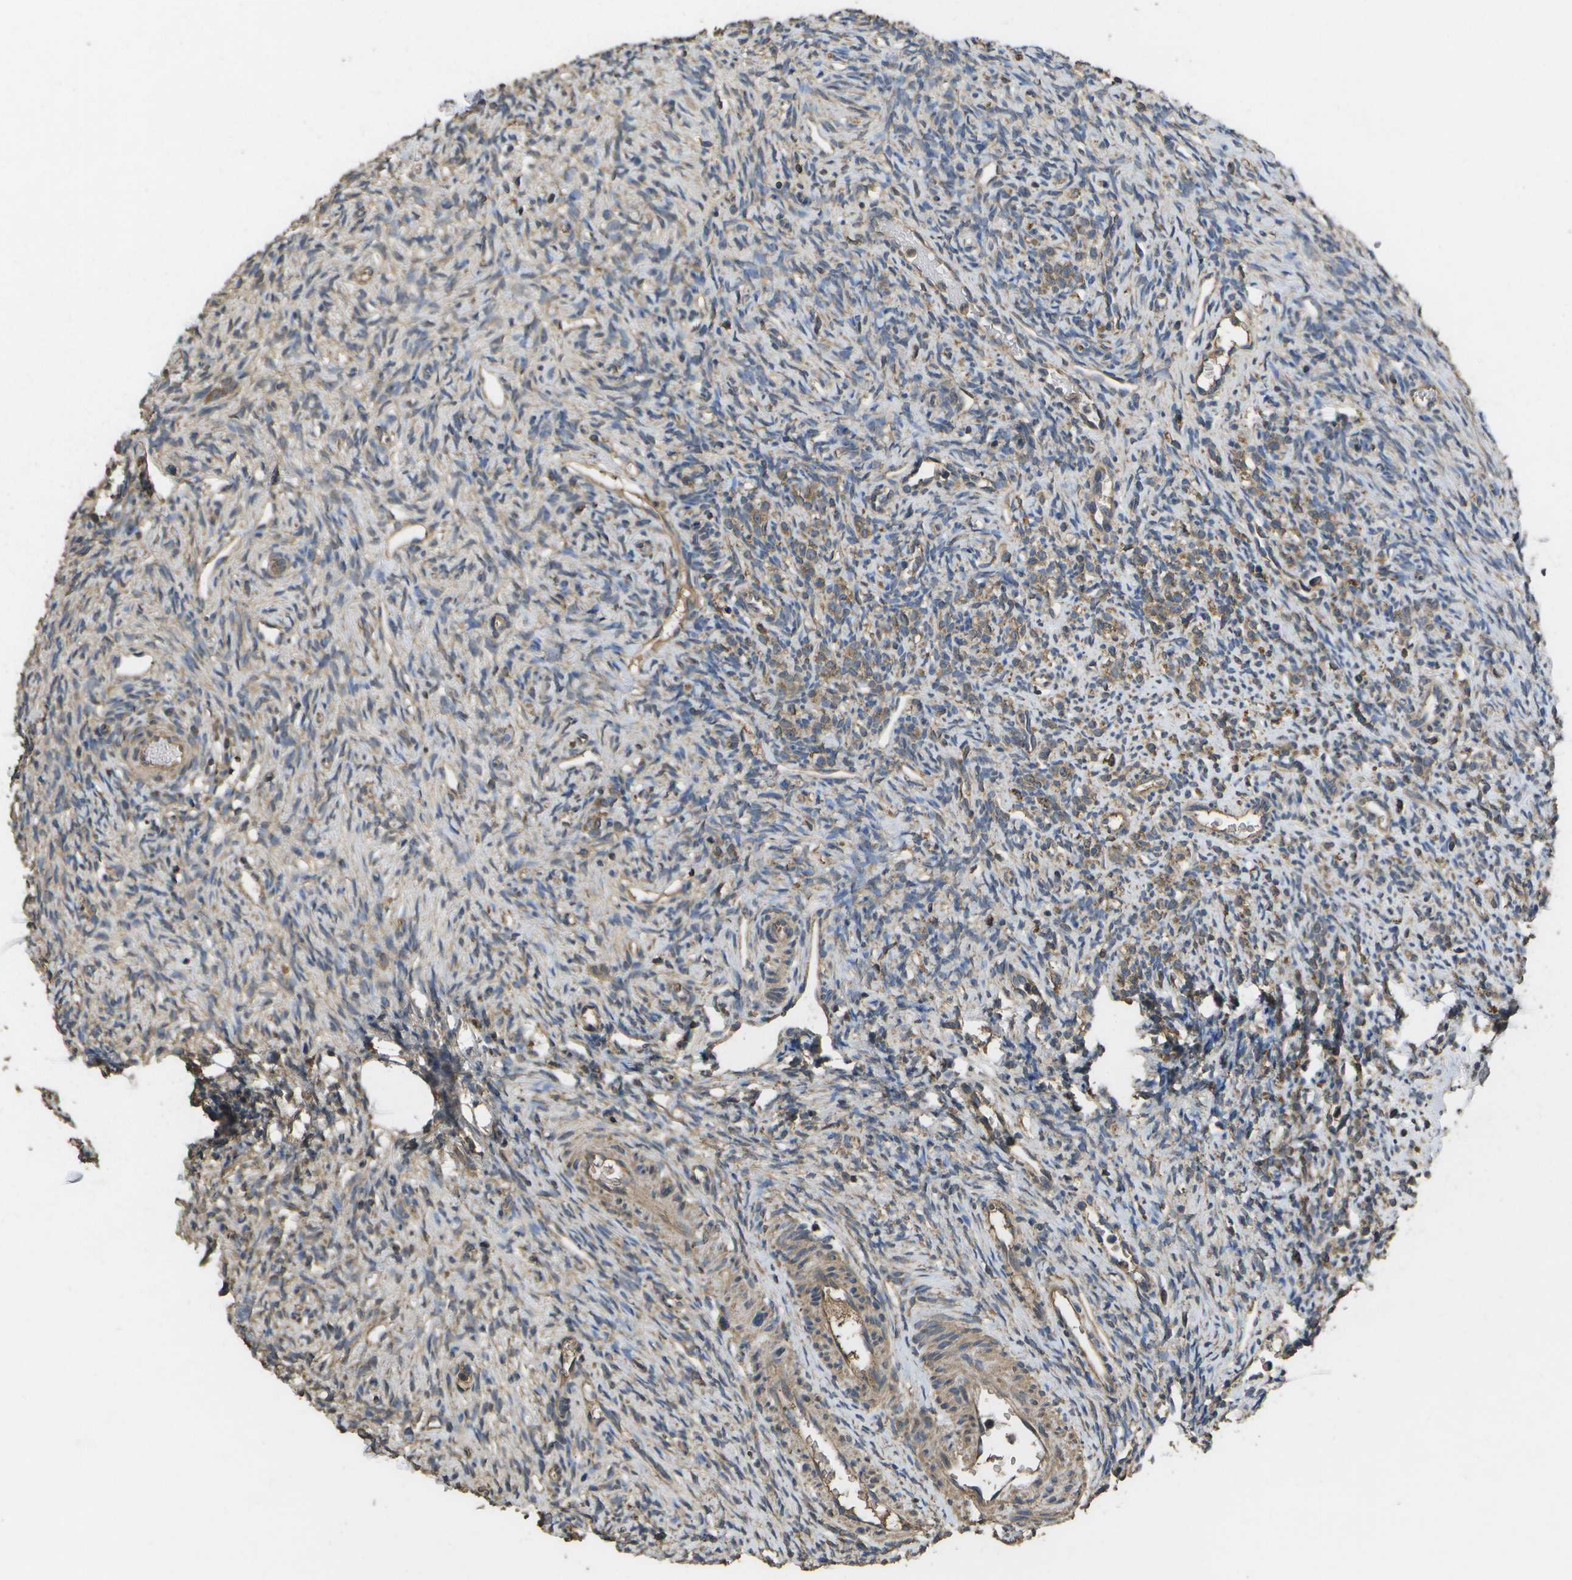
{"staining": {"intensity": "moderate", "quantity": "25%-75%", "location": "cytoplasmic/membranous"}, "tissue": "ovary", "cell_type": "Ovarian stroma cells", "image_type": "normal", "snomed": [{"axis": "morphology", "description": "Normal tissue, NOS"}, {"axis": "topography", "description": "Ovary"}], "caption": "Immunohistochemistry (IHC) (DAB) staining of unremarkable human ovary exhibits moderate cytoplasmic/membranous protein staining in about 25%-75% of ovarian stroma cells.", "gene": "SACS", "patient": {"sex": "female", "age": 33}}